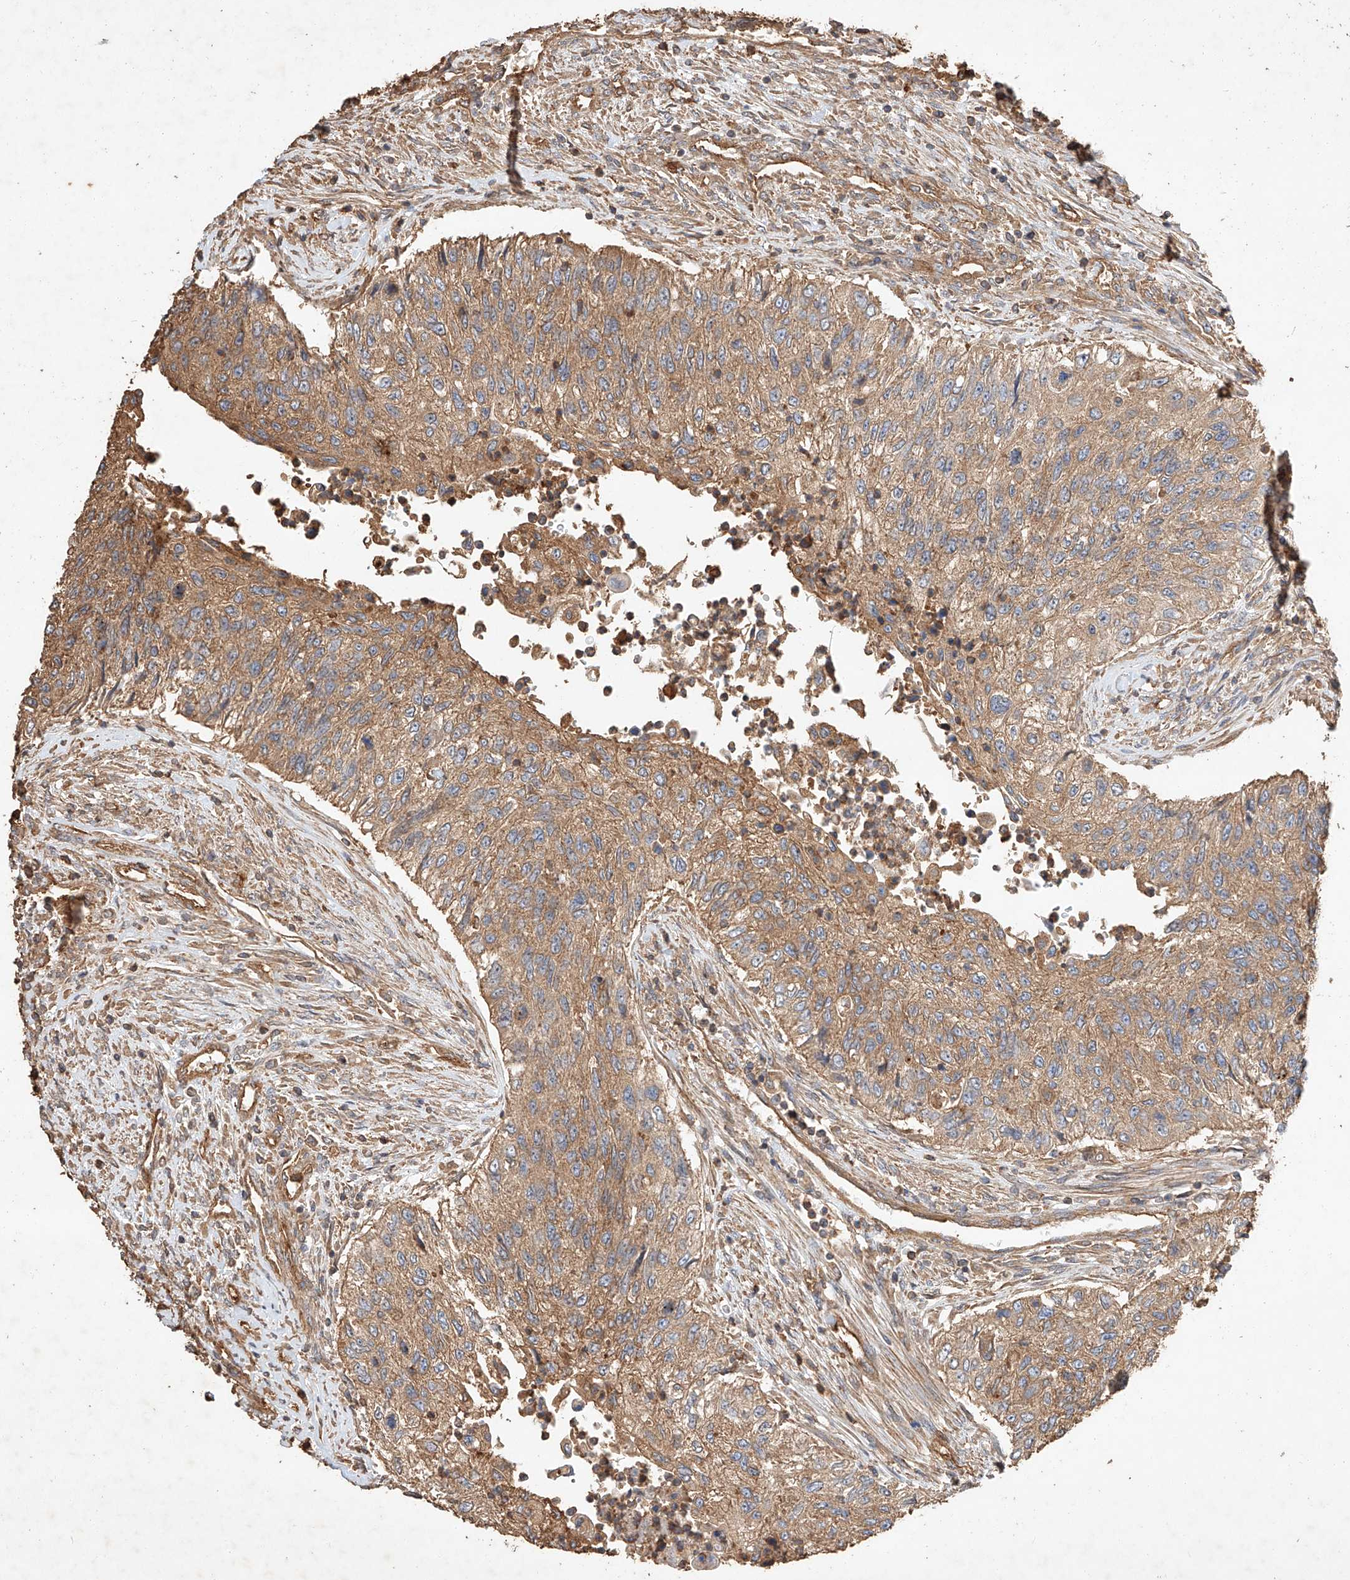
{"staining": {"intensity": "moderate", "quantity": ">75%", "location": "cytoplasmic/membranous"}, "tissue": "urothelial cancer", "cell_type": "Tumor cells", "image_type": "cancer", "snomed": [{"axis": "morphology", "description": "Urothelial carcinoma, High grade"}, {"axis": "topography", "description": "Urinary bladder"}], "caption": "A high-resolution micrograph shows immunohistochemistry staining of urothelial carcinoma (high-grade), which reveals moderate cytoplasmic/membranous staining in about >75% of tumor cells.", "gene": "GHDC", "patient": {"sex": "female", "age": 60}}